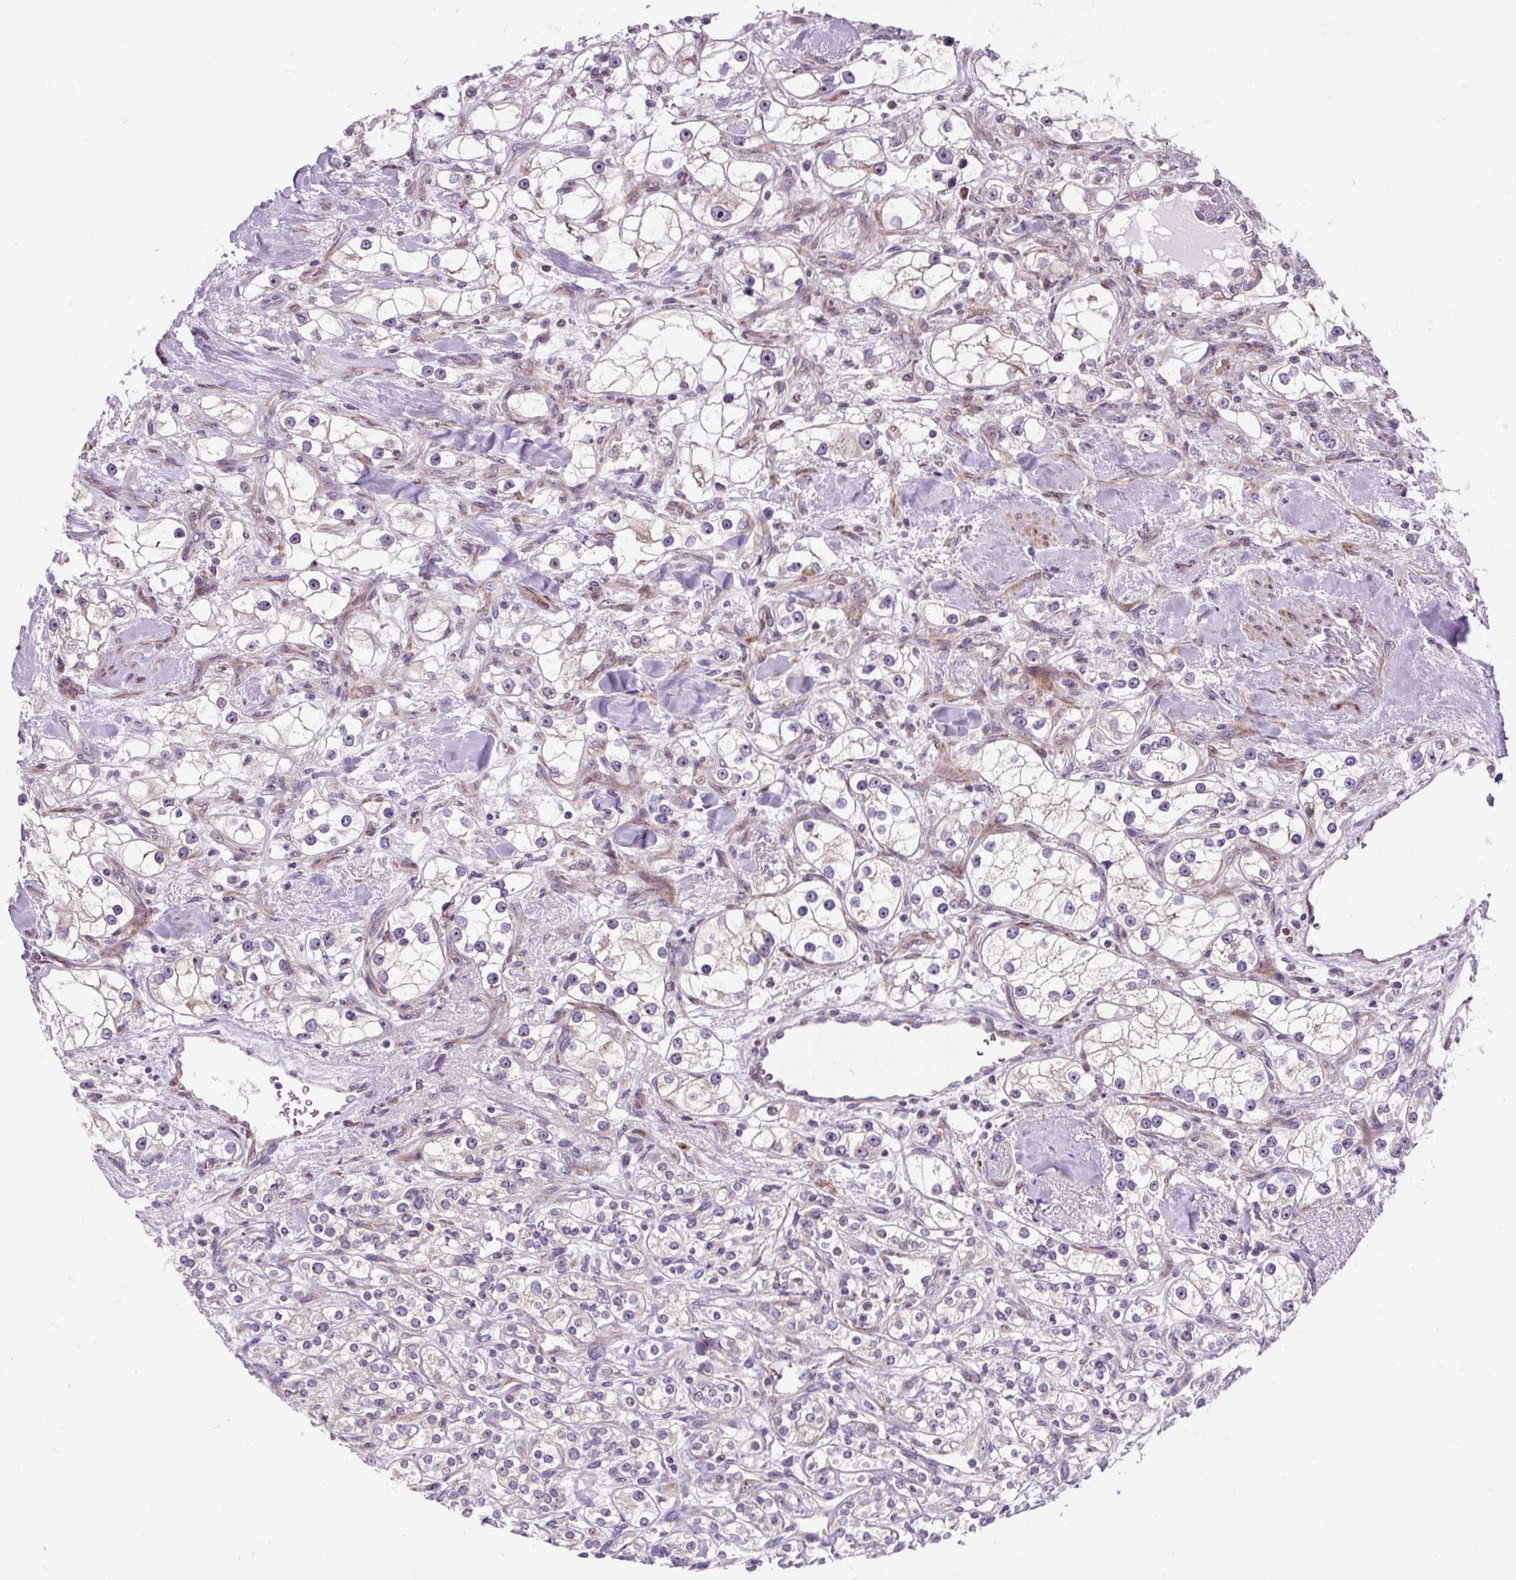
{"staining": {"intensity": "weak", "quantity": "<25%", "location": "cytoplasmic/membranous"}, "tissue": "renal cancer", "cell_type": "Tumor cells", "image_type": "cancer", "snomed": [{"axis": "morphology", "description": "Adenocarcinoma, NOS"}, {"axis": "topography", "description": "Kidney"}], "caption": "Renal adenocarcinoma stained for a protein using immunohistochemistry shows no positivity tumor cells.", "gene": "CISD3", "patient": {"sex": "male", "age": 77}}